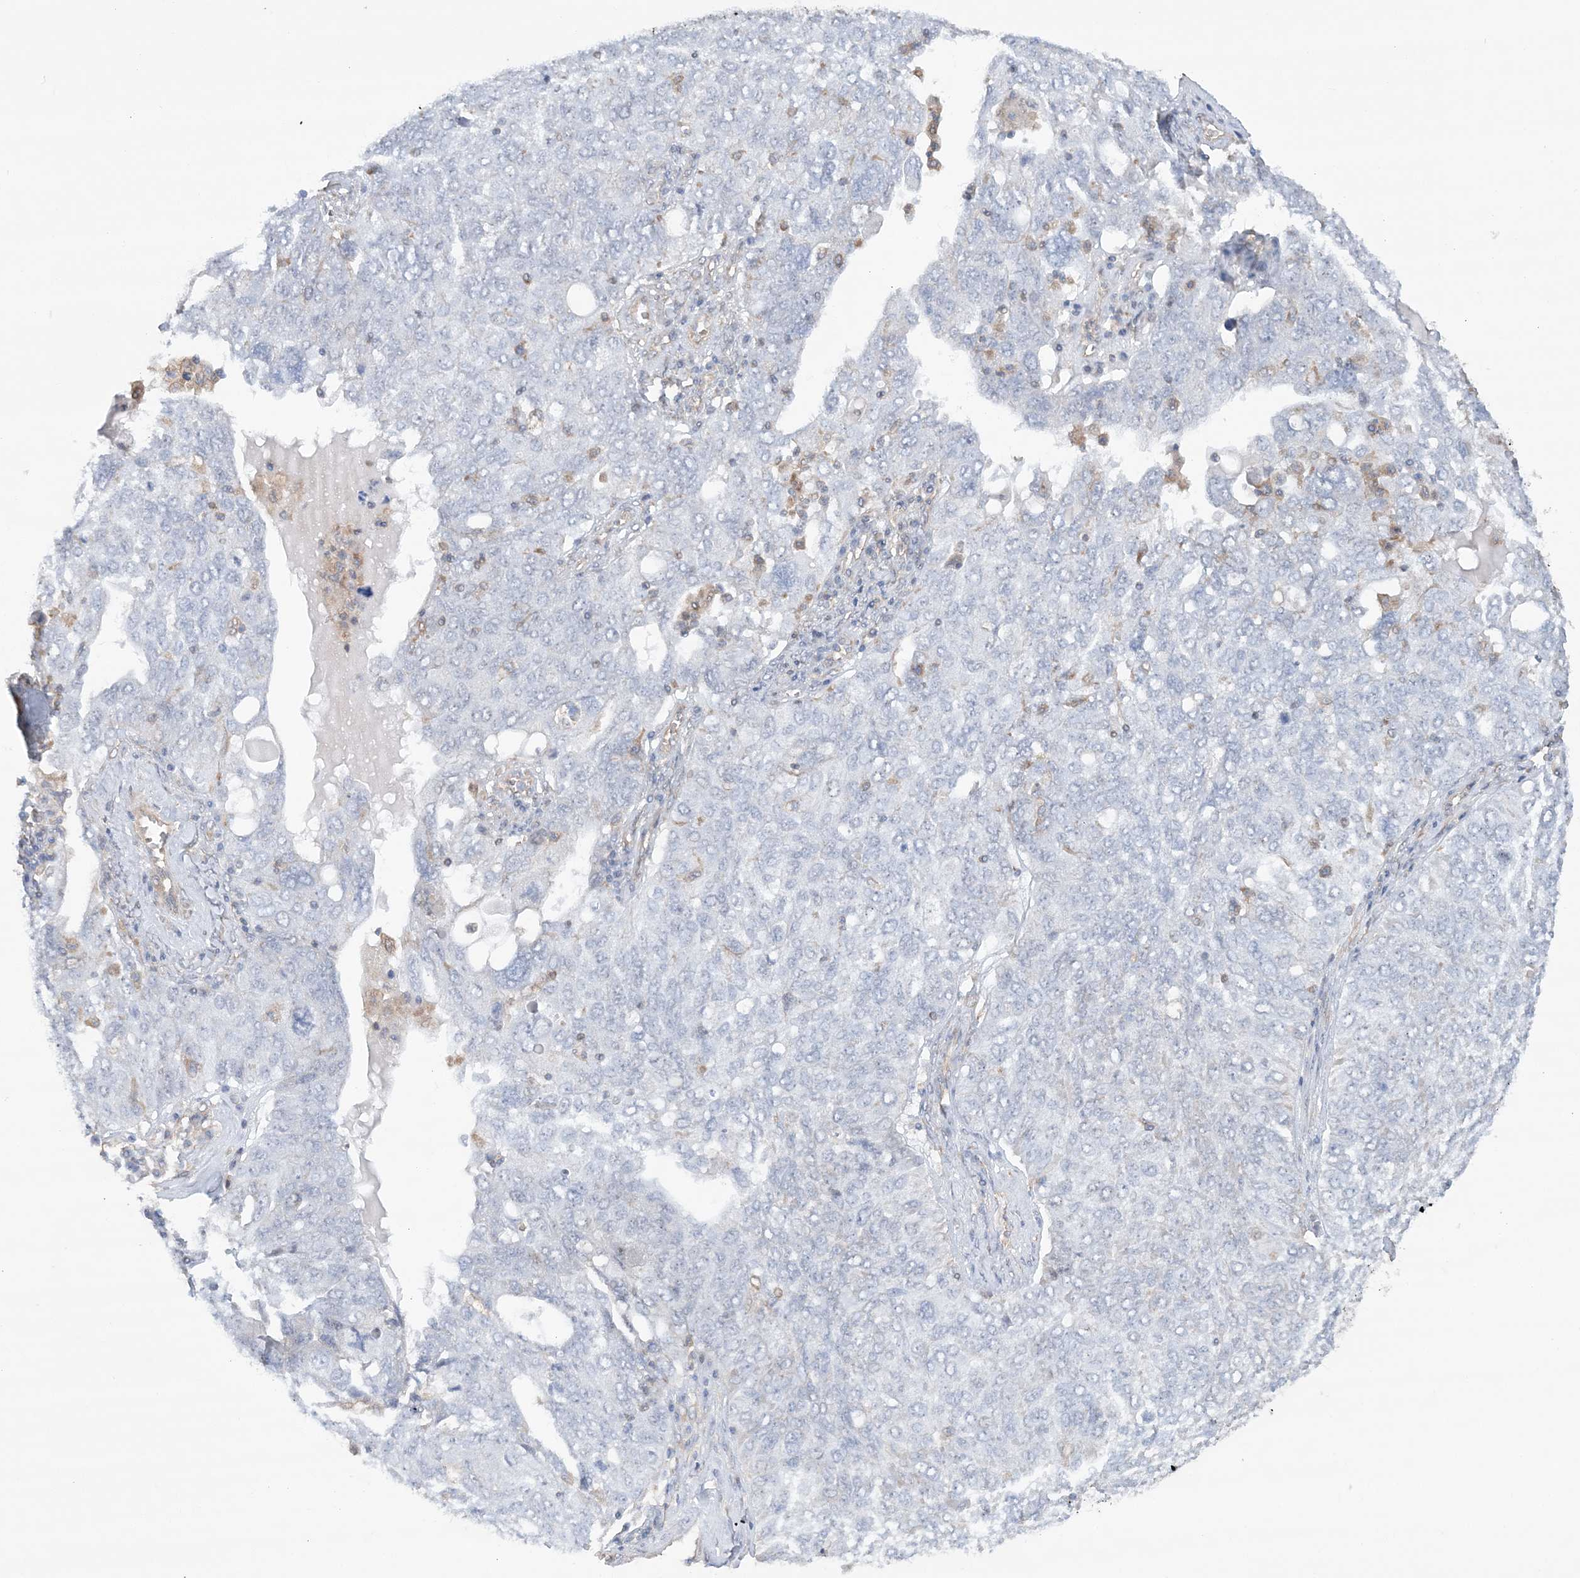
{"staining": {"intensity": "negative", "quantity": "none", "location": "none"}, "tissue": "ovarian cancer", "cell_type": "Tumor cells", "image_type": "cancer", "snomed": [{"axis": "morphology", "description": "Carcinoma, endometroid"}, {"axis": "topography", "description": "Ovary"}], "caption": "Endometroid carcinoma (ovarian) was stained to show a protein in brown. There is no significant expression in tumor cells.", "gene": "ZNF821", "patient": {"sex": "female", "age": 62}}